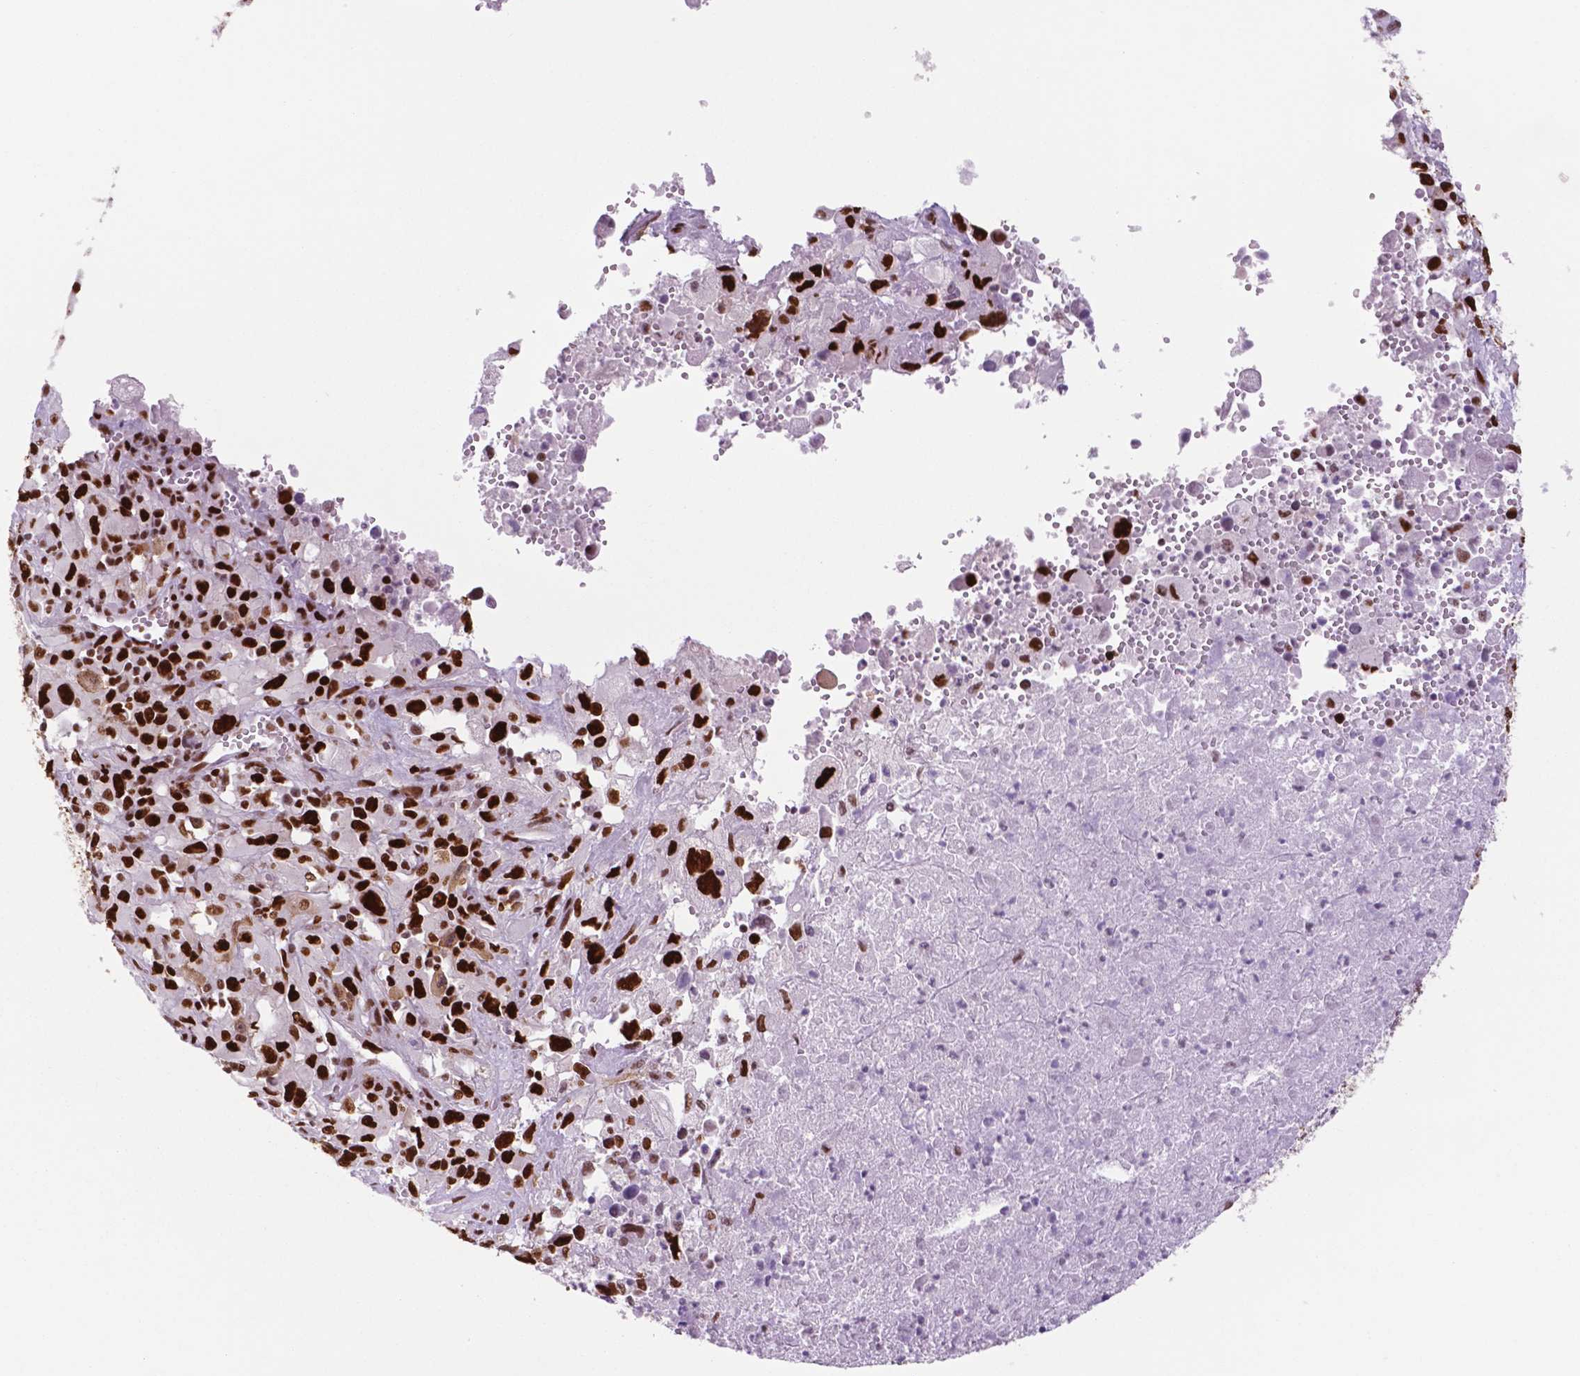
{"staining": {"intensity": "strong", "quantity": ">75%", "location": "nuclear"}, "tissue": "melanoma", "cell_type": "Tumor cells", "image_type": "cancer", "snomed": [{"axis": "morphology", "description": "Malignant melanoma, Metastatic site"}, {"axis": "topography", "description": "Soft tissue"}], "caption": "Tumor cells display strong nuclear staining in approximately >75% of cells in malignant melanoma (metastatic site).", "gene": "MSH6", "patient": {"sex": "male", "age": 50}}